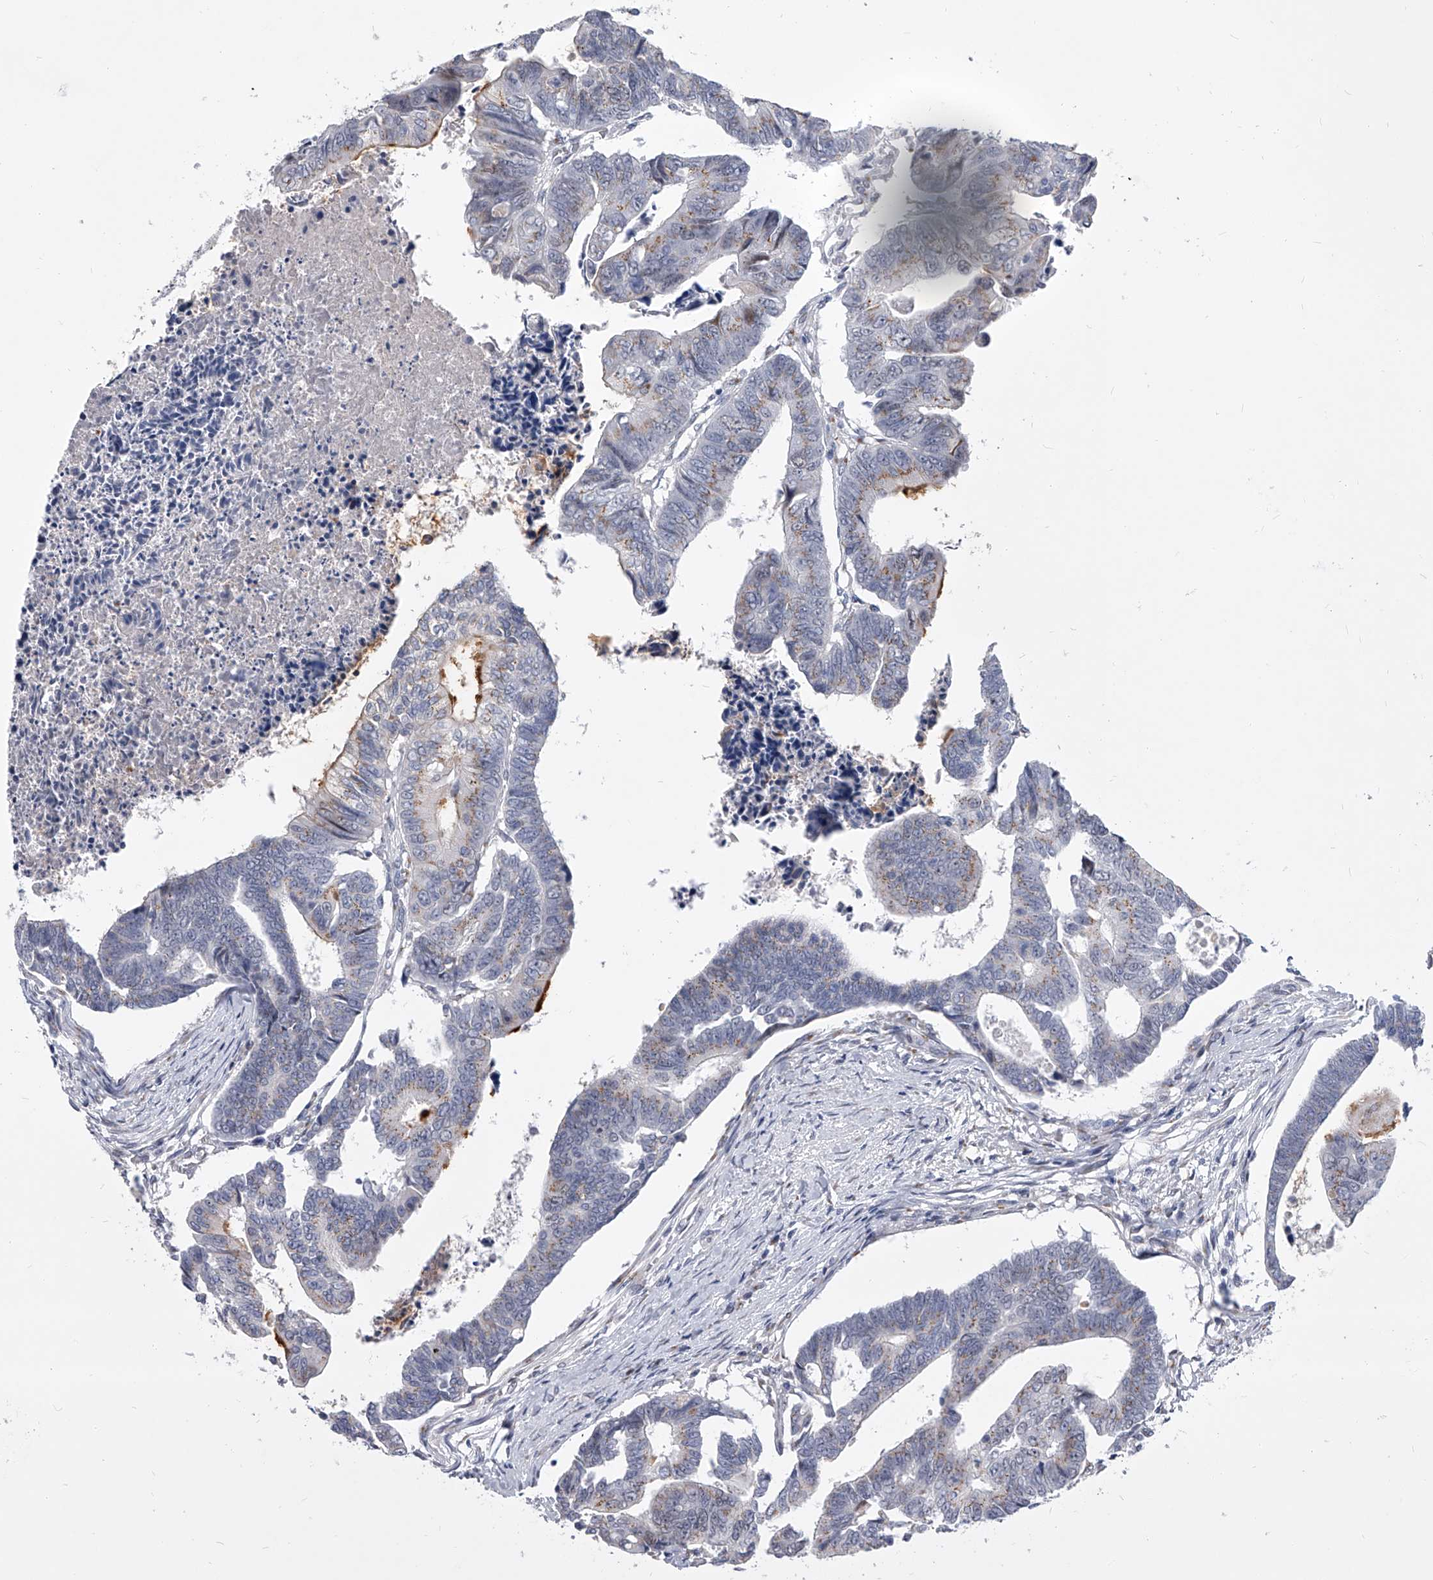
{"staining": {"intensity": "weak", "quantity": "25%-75%", "location": "cytoplasmic/membranous"}, "tissue": "colorectal cancer", "cell_type": "Tumor cells", "image_type": "cancer", "snomed": [{"axis": "morphology", "description": "Adenocarcinoma, NOS"}, {"axis": "topography", "description": "Rectum"}], "caption": "Immunohistochemistry staining of colorectal cancer (adenocarcinoma), which demonstrates low levels of weak cytoplasmic/membranous positivity in approximately 25%-75% of tumor cells indicating weak cytoplasmic/membranous protein positivity. The staining was performed using DAB (brown) for protein detection and nuclei were counterstained in hematoxylin (blue).", "gene": "EVA1C", "patient": {"sex": "female", "age": 65}}